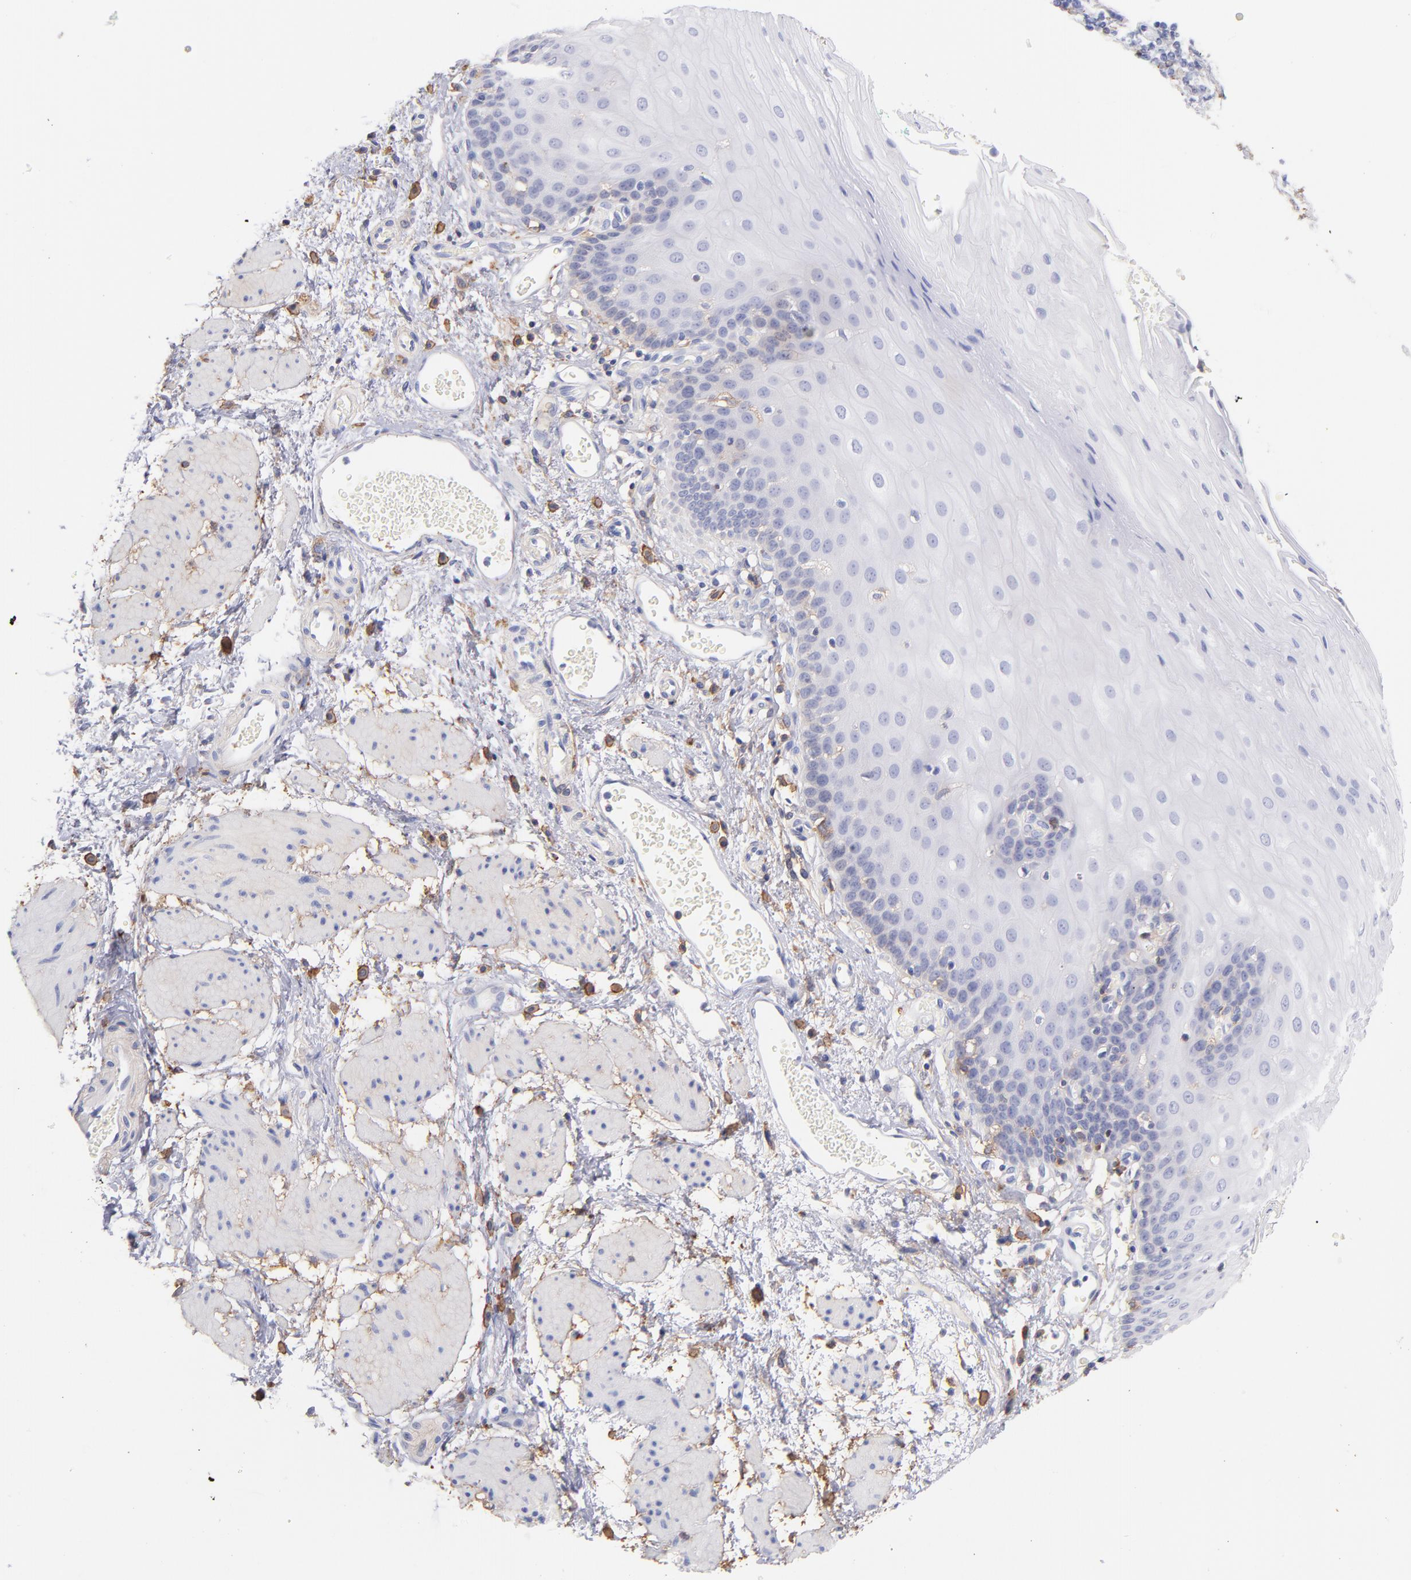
{"staining": {"intensity": "negative", "quantity": "none", "location": "none"}, "tissue": "esophagus", "cell_type": "Squamous epithelial cells", "image_type": "normal", "snomed": [{"axis": "morphology", "description": "Normal tissue, NOS"}, {"axis": "topography", "description": "Esophagus"}], "caption": "DAB (3,3'-diaminobenzidine) immunohistochemical staining of benign esophagus displays no significant expression in squamous epithelial cells.", "gene": "PRKCA", "patient": {"sex": "male", "age": 69}}